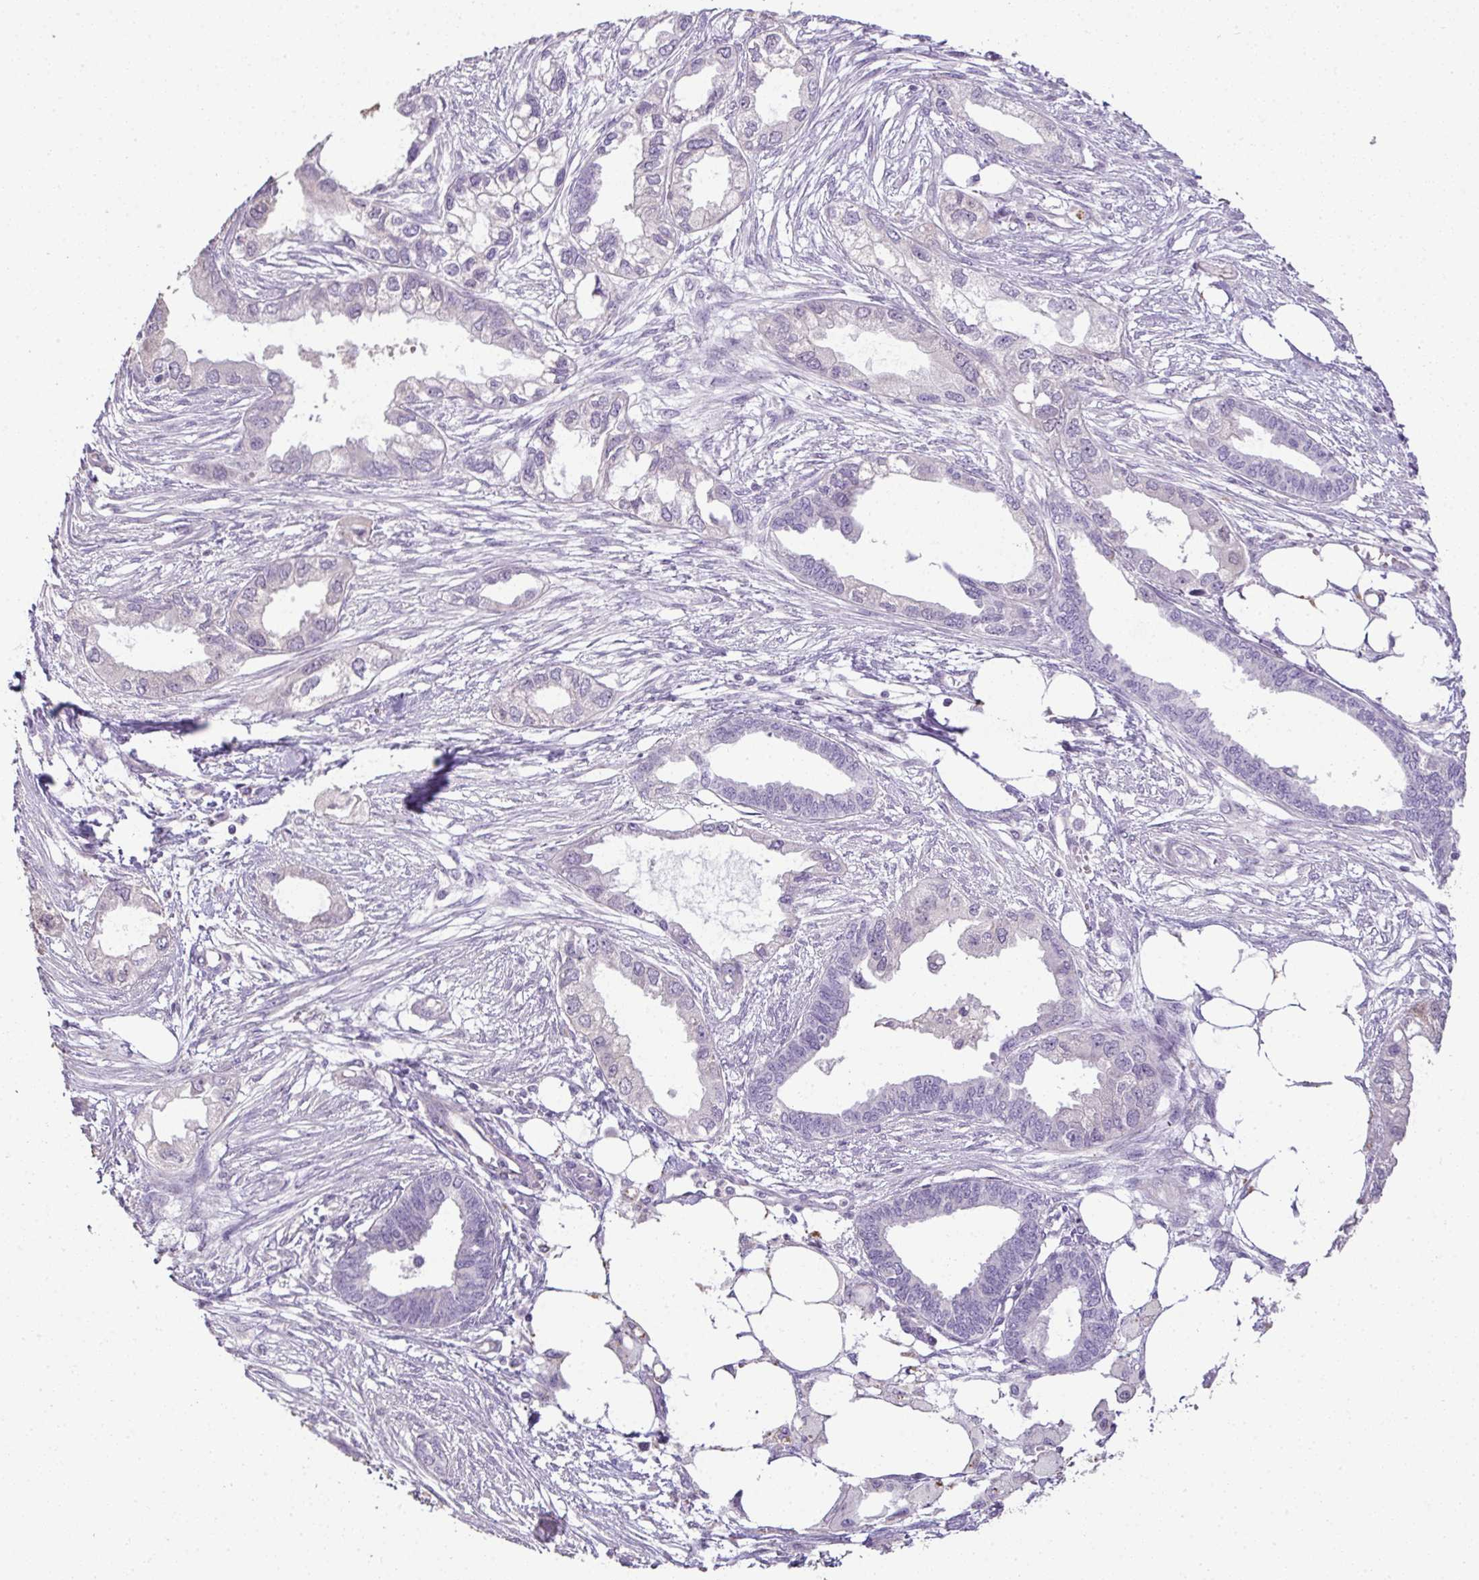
{"staining": {"intensity": "negative", "quantity": "none", "location": "none"}, "tissue": "endometrial cancer", "cell_type": "Tumor cells", "image_type": "cancer", "snomed": [{"axis": "morphology", "description": "Adenocarcinoma, NOS"}, {"axis": "morphology", "description": "Adenocarcinoma, metastatic, NOS"}, {"axis": "topography", "description": "Adipose tissue"}, {"axis": "topography", "description": "Endometrium"}], "caption": "A high-resolution photomicrograph shows immunohistochemistry (IHC) staining of metastatic adenocarcinoma (endometrial), which demonstrates no significant staining in tumor cells.", "gene": "CMPK1", "patient": {"sex": "female", "age": 67}}